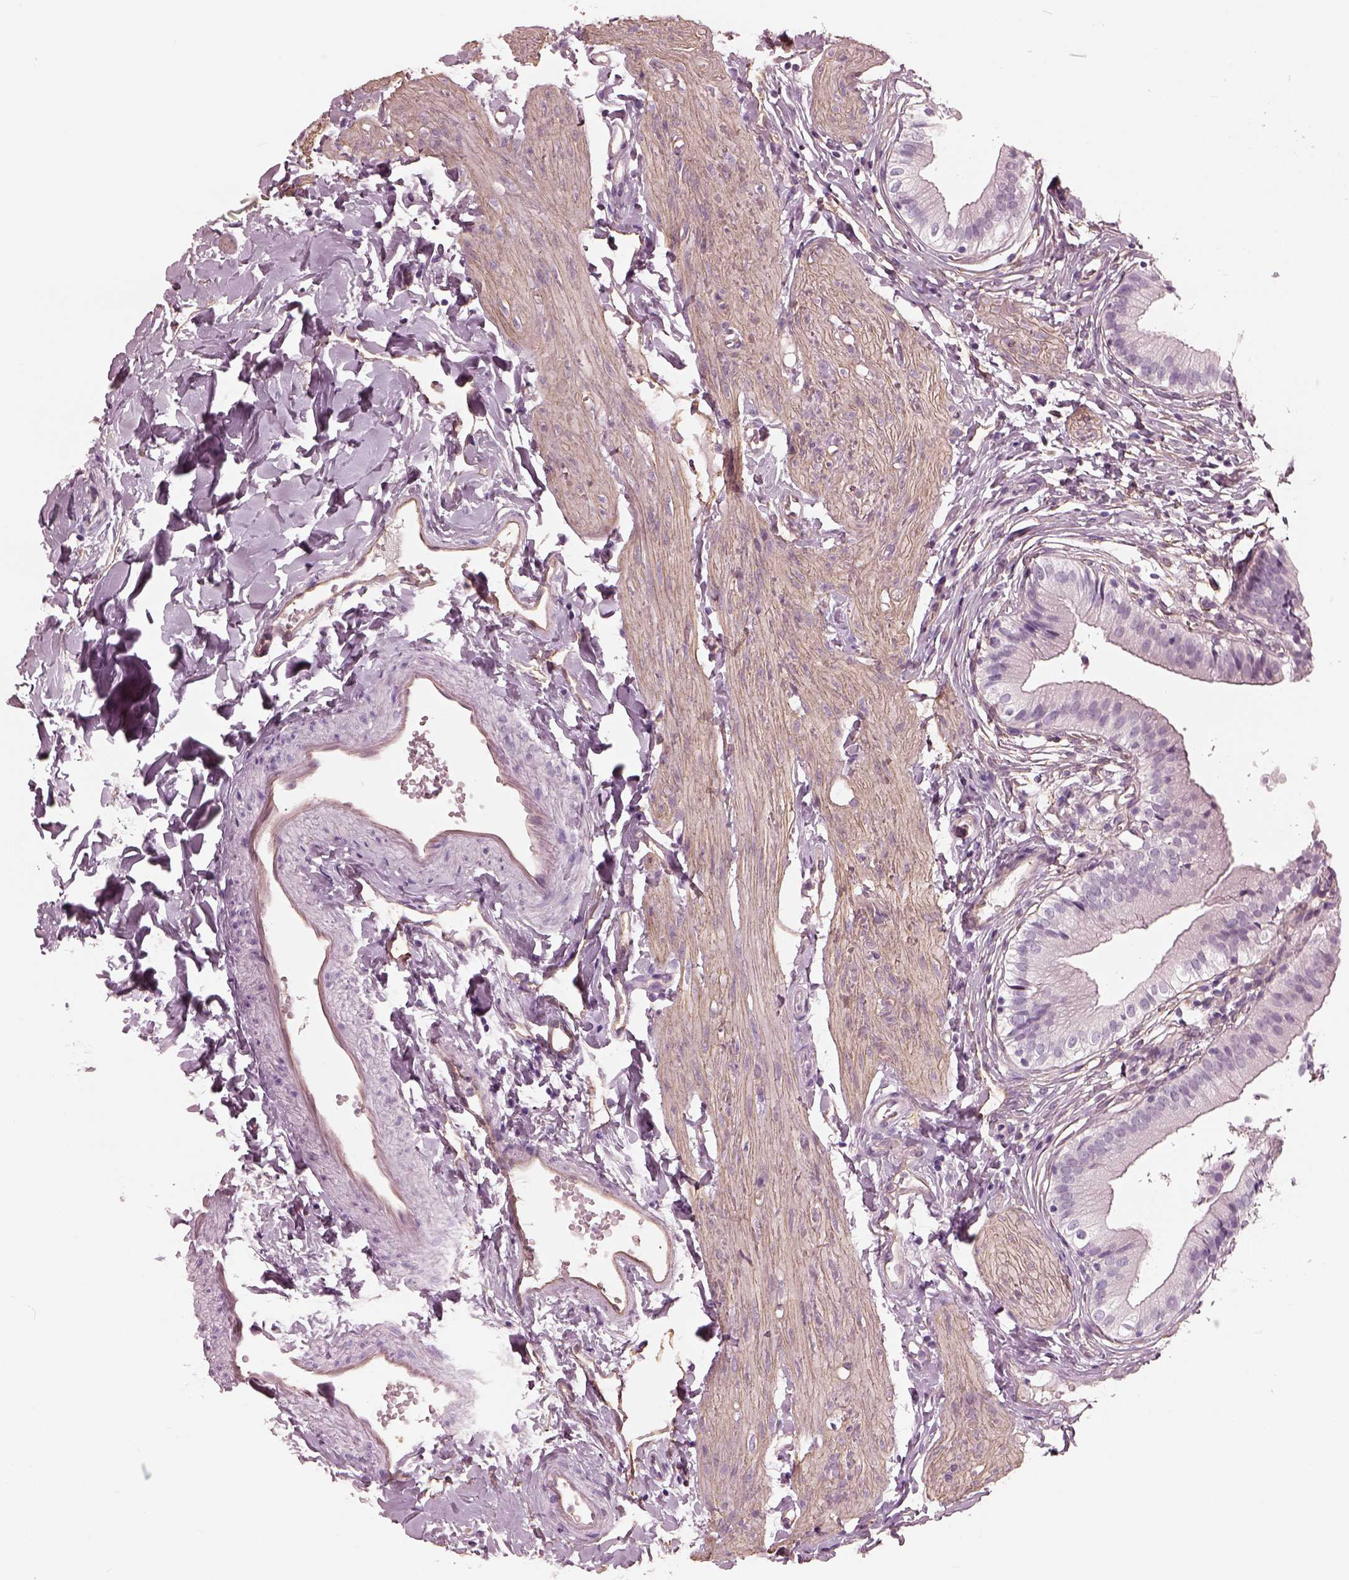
{"staining": {"intensity": "negative", "quantity": "none", "location": "none"}, "tissue": "gallbladder", "cell_type": "Glandular cells", "image_type": "normal", "snomed": [{"axis": "morphology", "description": "Normal tissue, NOS"}, {"axis": "topography", "description": "Gallbladder"}], "caption": "Immunohistochemistry of unremarkable gallbladder demonstrates no positivity in glandular cells.", "gene": "EIF4E1B", "patient": {"sex": "female", "age": 47}}